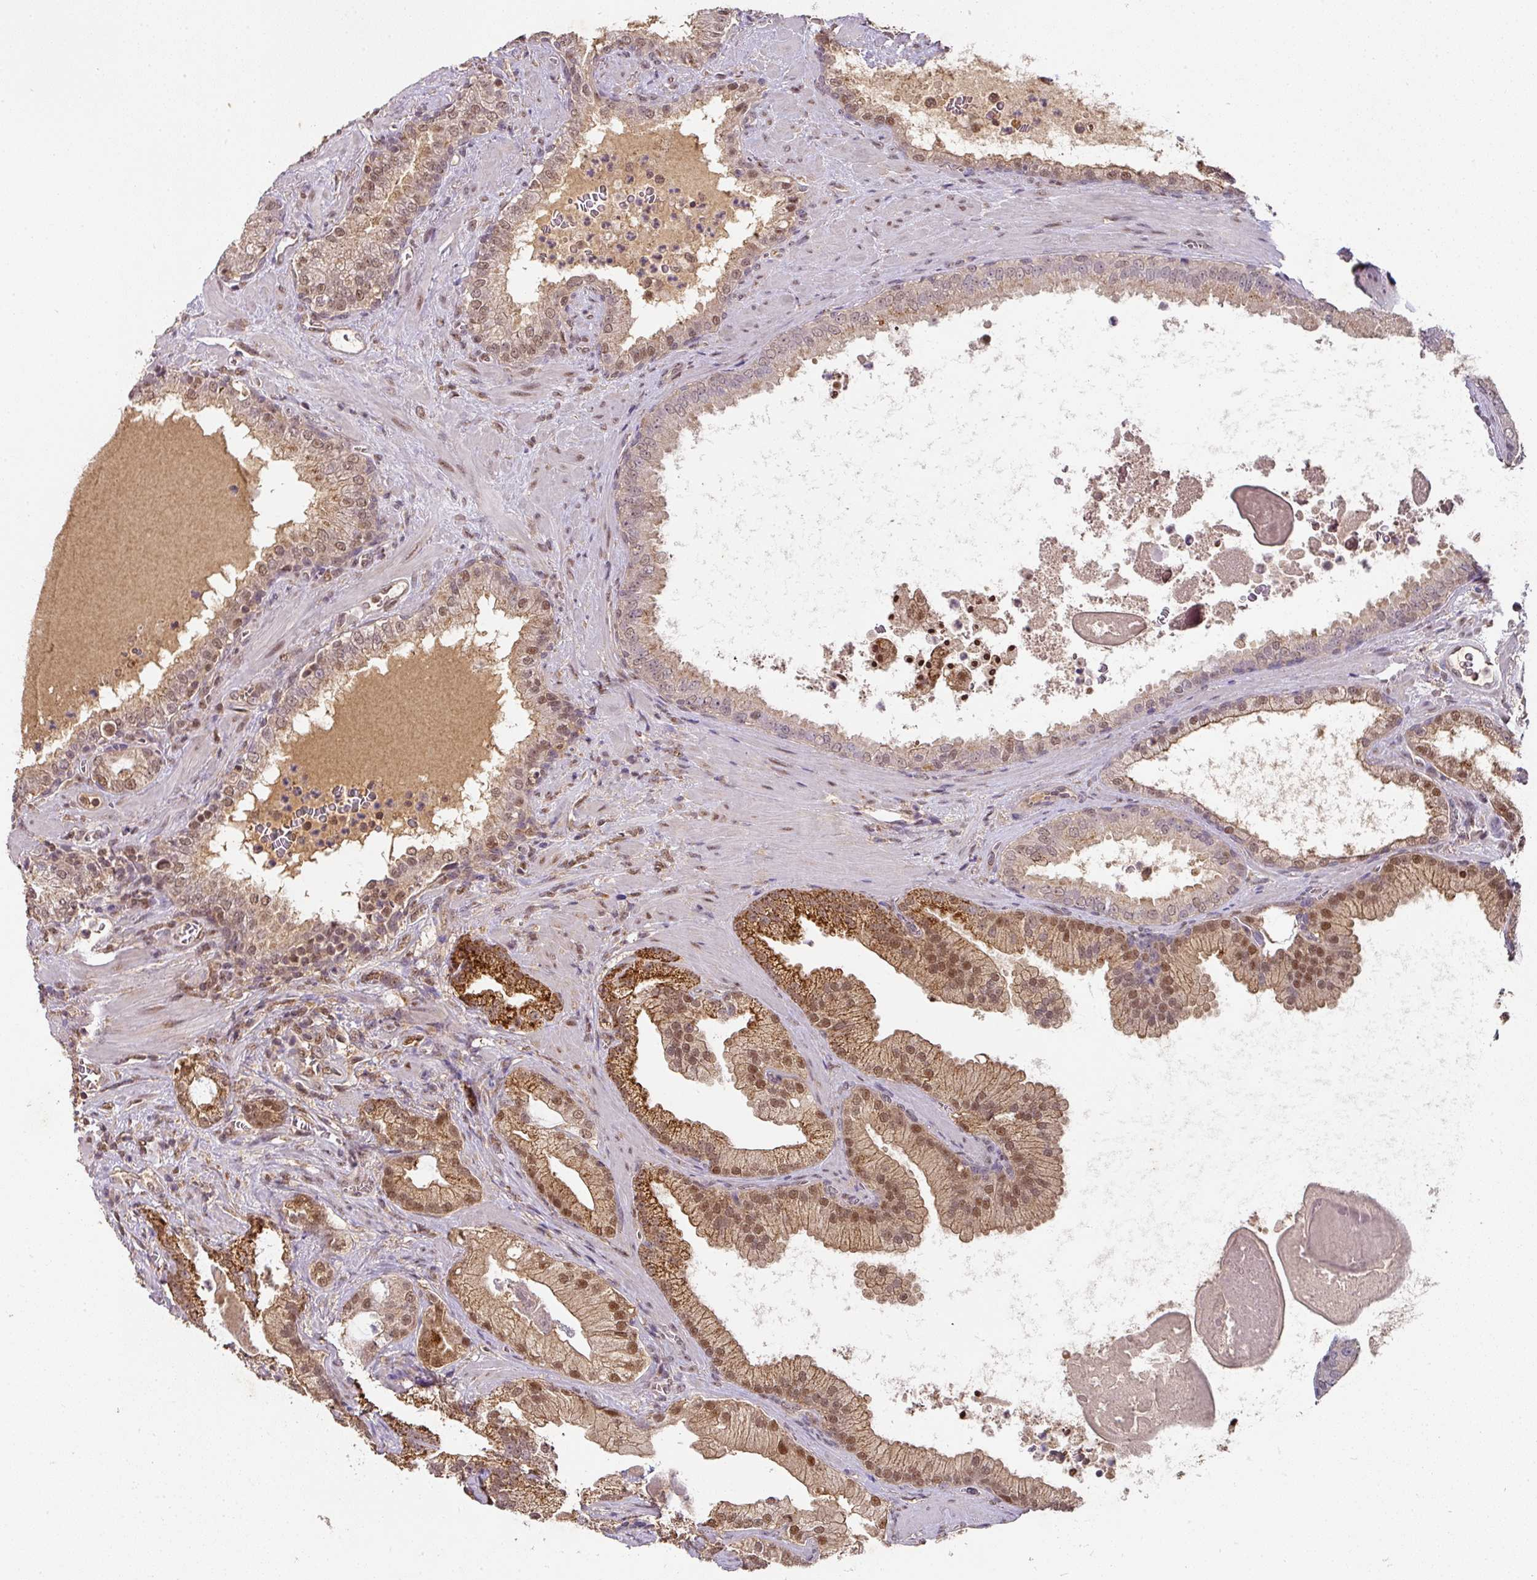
{"staining": {"intensity": "strong", "quantity": ">75%", "location": "cytoplasmic/membranous,nuclear"}, "tissue": "prostate cancer", "cell_type": "Tumor cells", "image_type": "cancer", "snomed": [{"axis": "morphology", "description": "Adenocarcinoma, High grade"}, {"axis": "topography", "description": "Prostate"}], "caption": "This micrograph exhibits immunohistochemistry (IHC) staining of prostate cancer, with high strong cytoplasmic/membranous and nuclear staining in about >75% of tumor cells.", "gene": "RANBP9", "patient": {"sex": "male", "age": 68}}